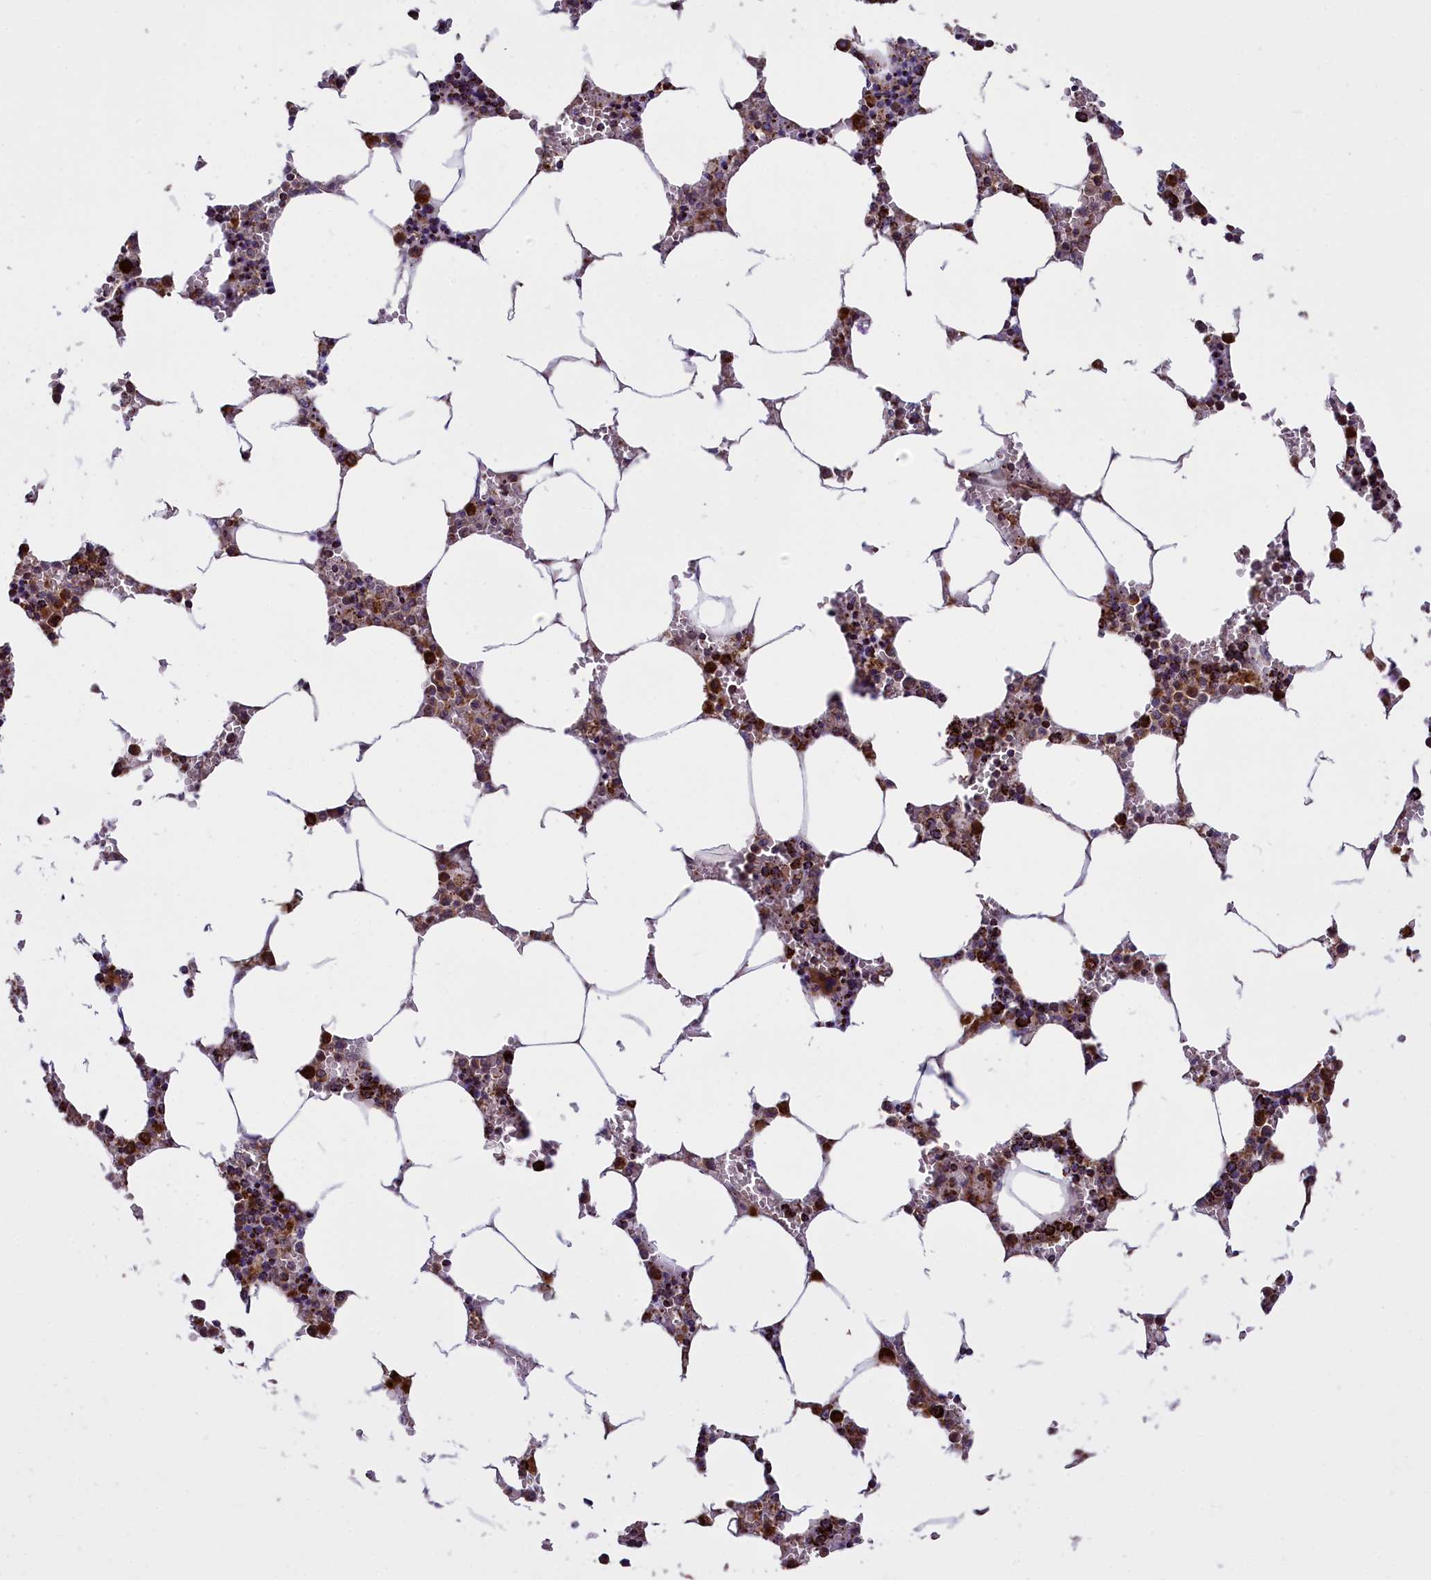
{"staining": {"intensity": "strong", "quantity": "25%-75%", "location": "cytoplasmic/membranous"}, "tissue": "bone marrow", "cell_type": "Hematopoietic cells", "image_type": "normal", "snomed": [{"axis": "morphology", "description": "Normal tissue, NOS"}, {"axis": "topography", "description": "Bone marrow"}], "caption": "Benign bone marrow displays strong cytoplasmic/membranous positivity in approximately 25%-75% of hematopoietic cells.", "gene": "GLRX5", "patient": {"sex": "male", "age": 70}}